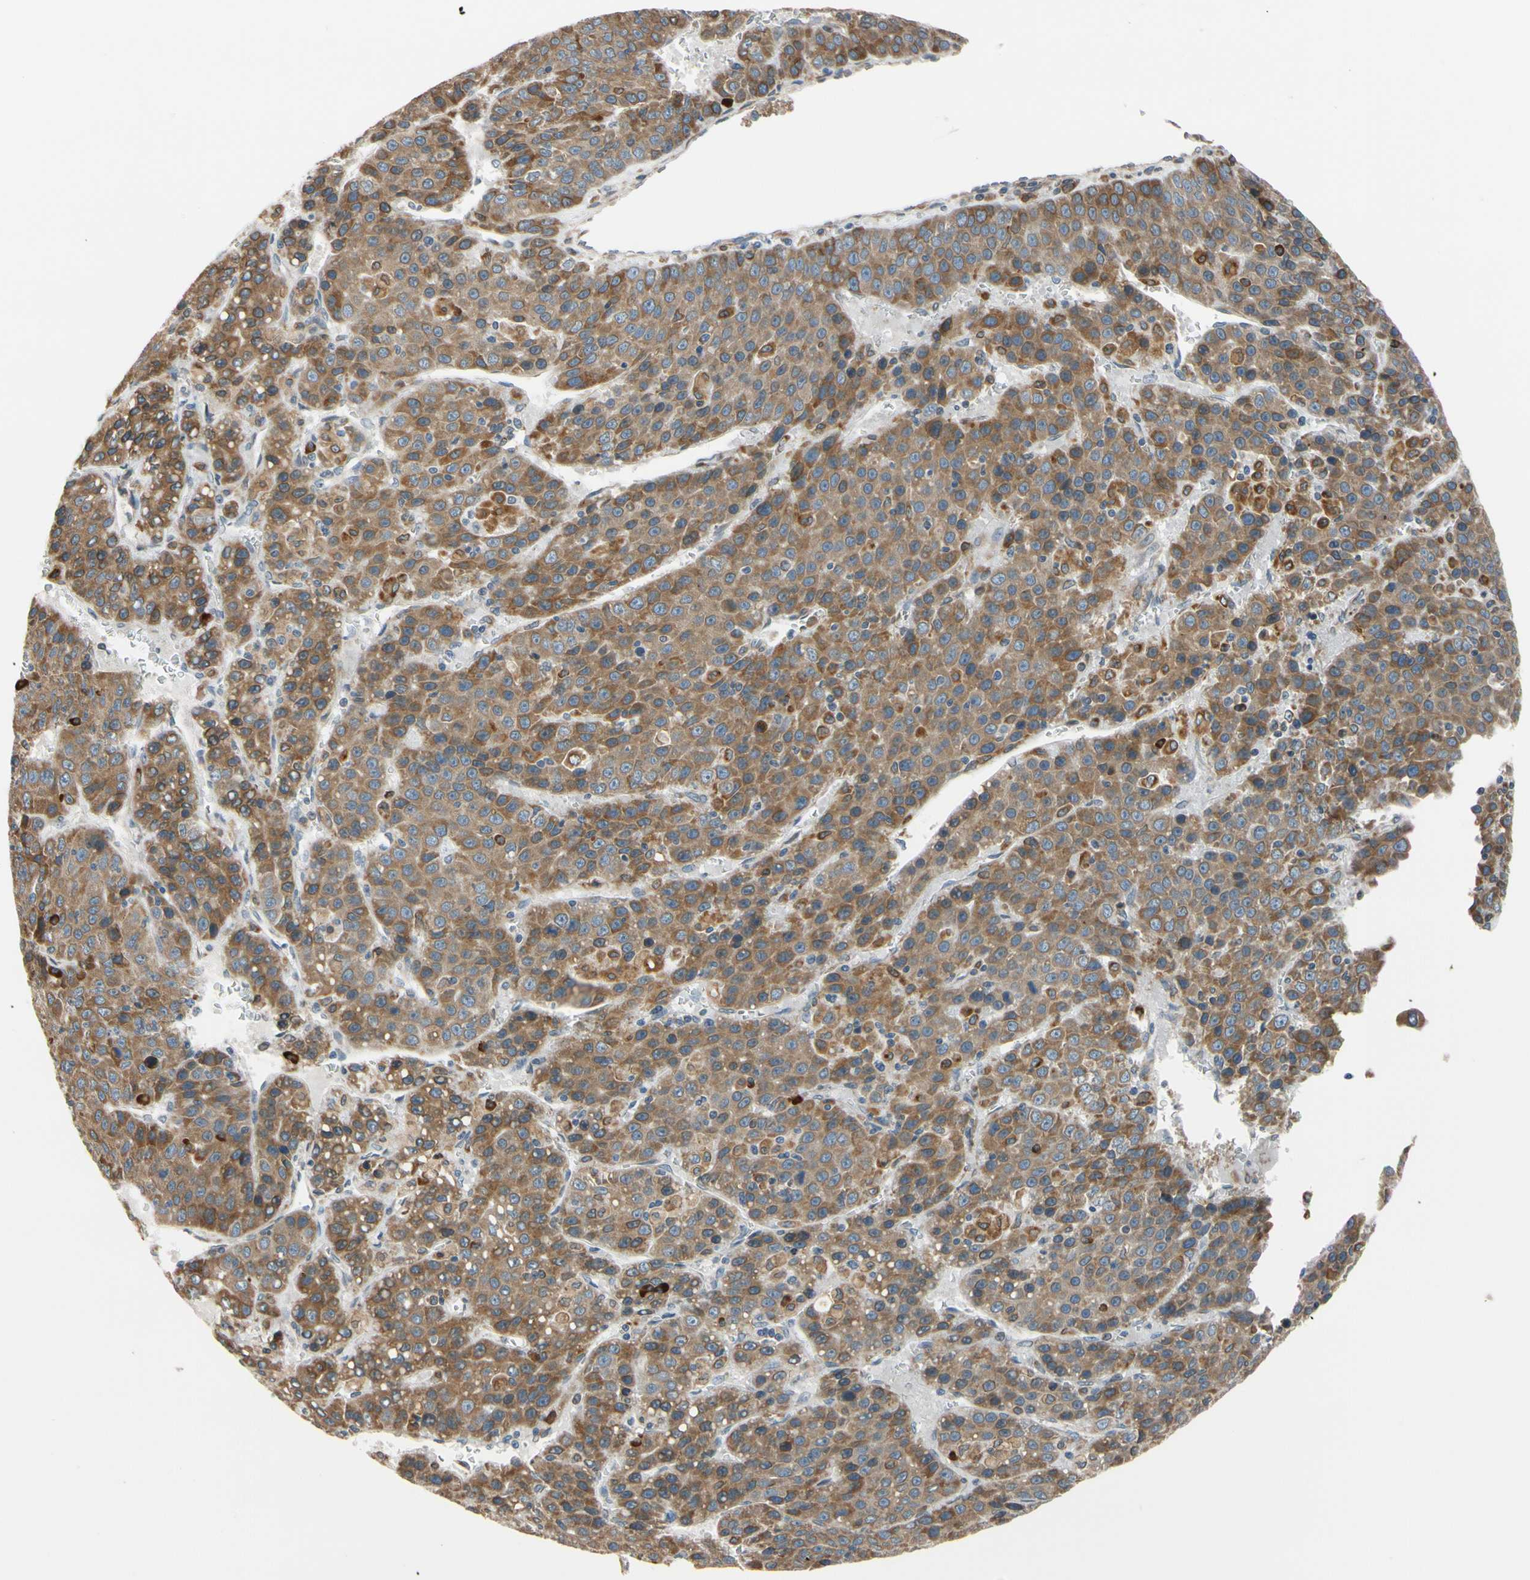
{"staining": {"intensity": "strong", "quantity": ">75%", "location": "cytoplasmic/membranous"}, "tissue": "liver cancer", "cell_type": "Tumor cells", "image_type": "cancer", "snomed": [{"axis": "morphology", "description": "Carcinoma, Hepatocellular, NOS"}, {"axis": "topography", "description": "Liver"}], "caption": "Brown immunohistochemical staining in human liver hepatocellular carcinoma exhibits strong cytoplasmic/membranous positivity in approximately >75% of tumor cells.", "gene": "RPN2", "patient": {"sex": "female", "age": 53}}